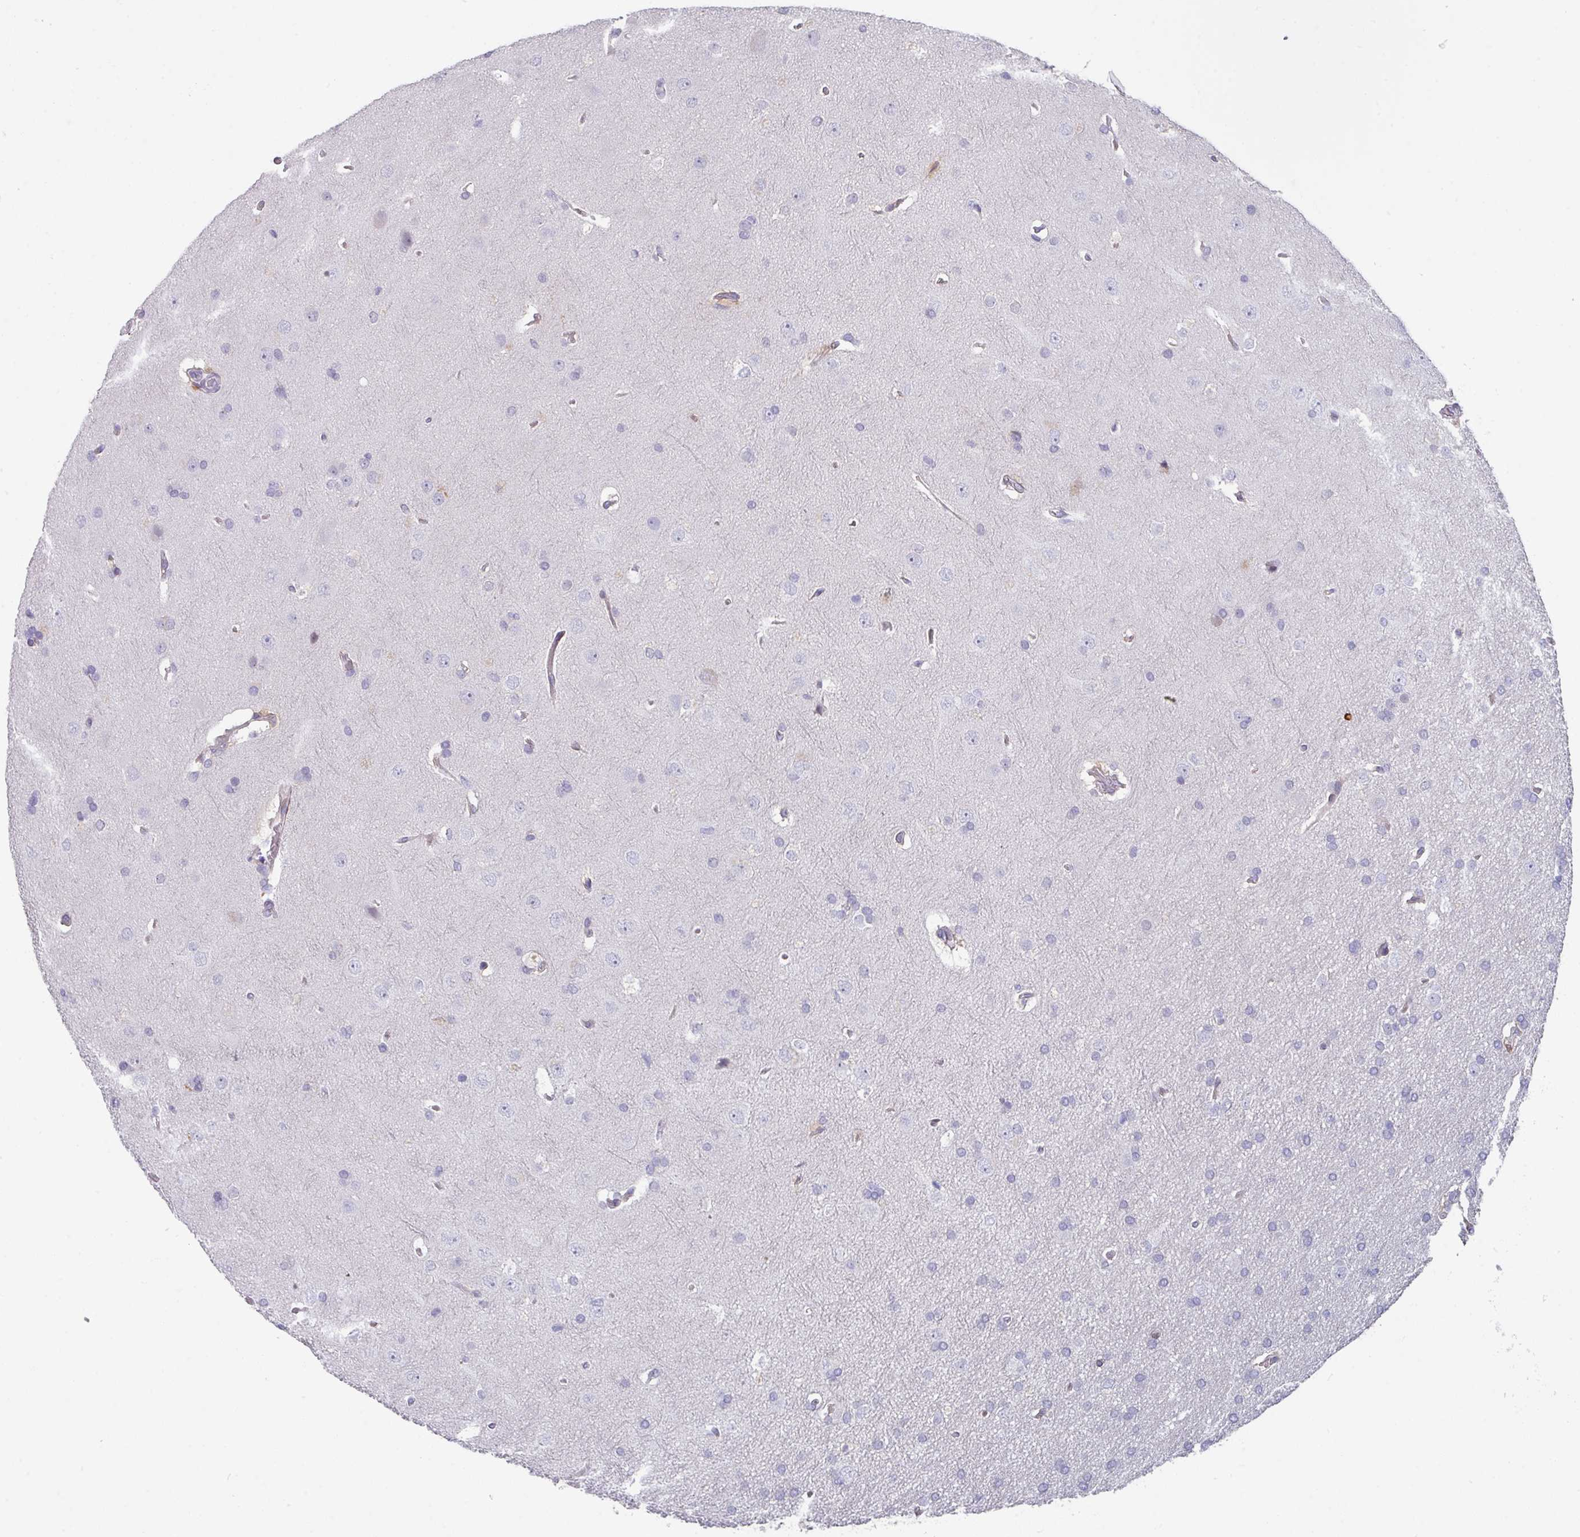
{"staining": {"intensity": "negative", "quantity": "none", "location": "none"}, "tissue": "glioma", "cell_type": "Tumor cells", "image_type": "cancer", "snomed": [{"axis": "morphology", "description": "Glioma, malignant, Low grade"}, {"axis": "topography", "description": "Brain"}], "caption": "High magnification brightfield microscopy of glioma stained with DAB (brown) and counterstained with hematoxylin (blue): tumor cells show no significant positivity.", "gene": "DEFB115", "patient": {"sex": "female", "age": 34}}